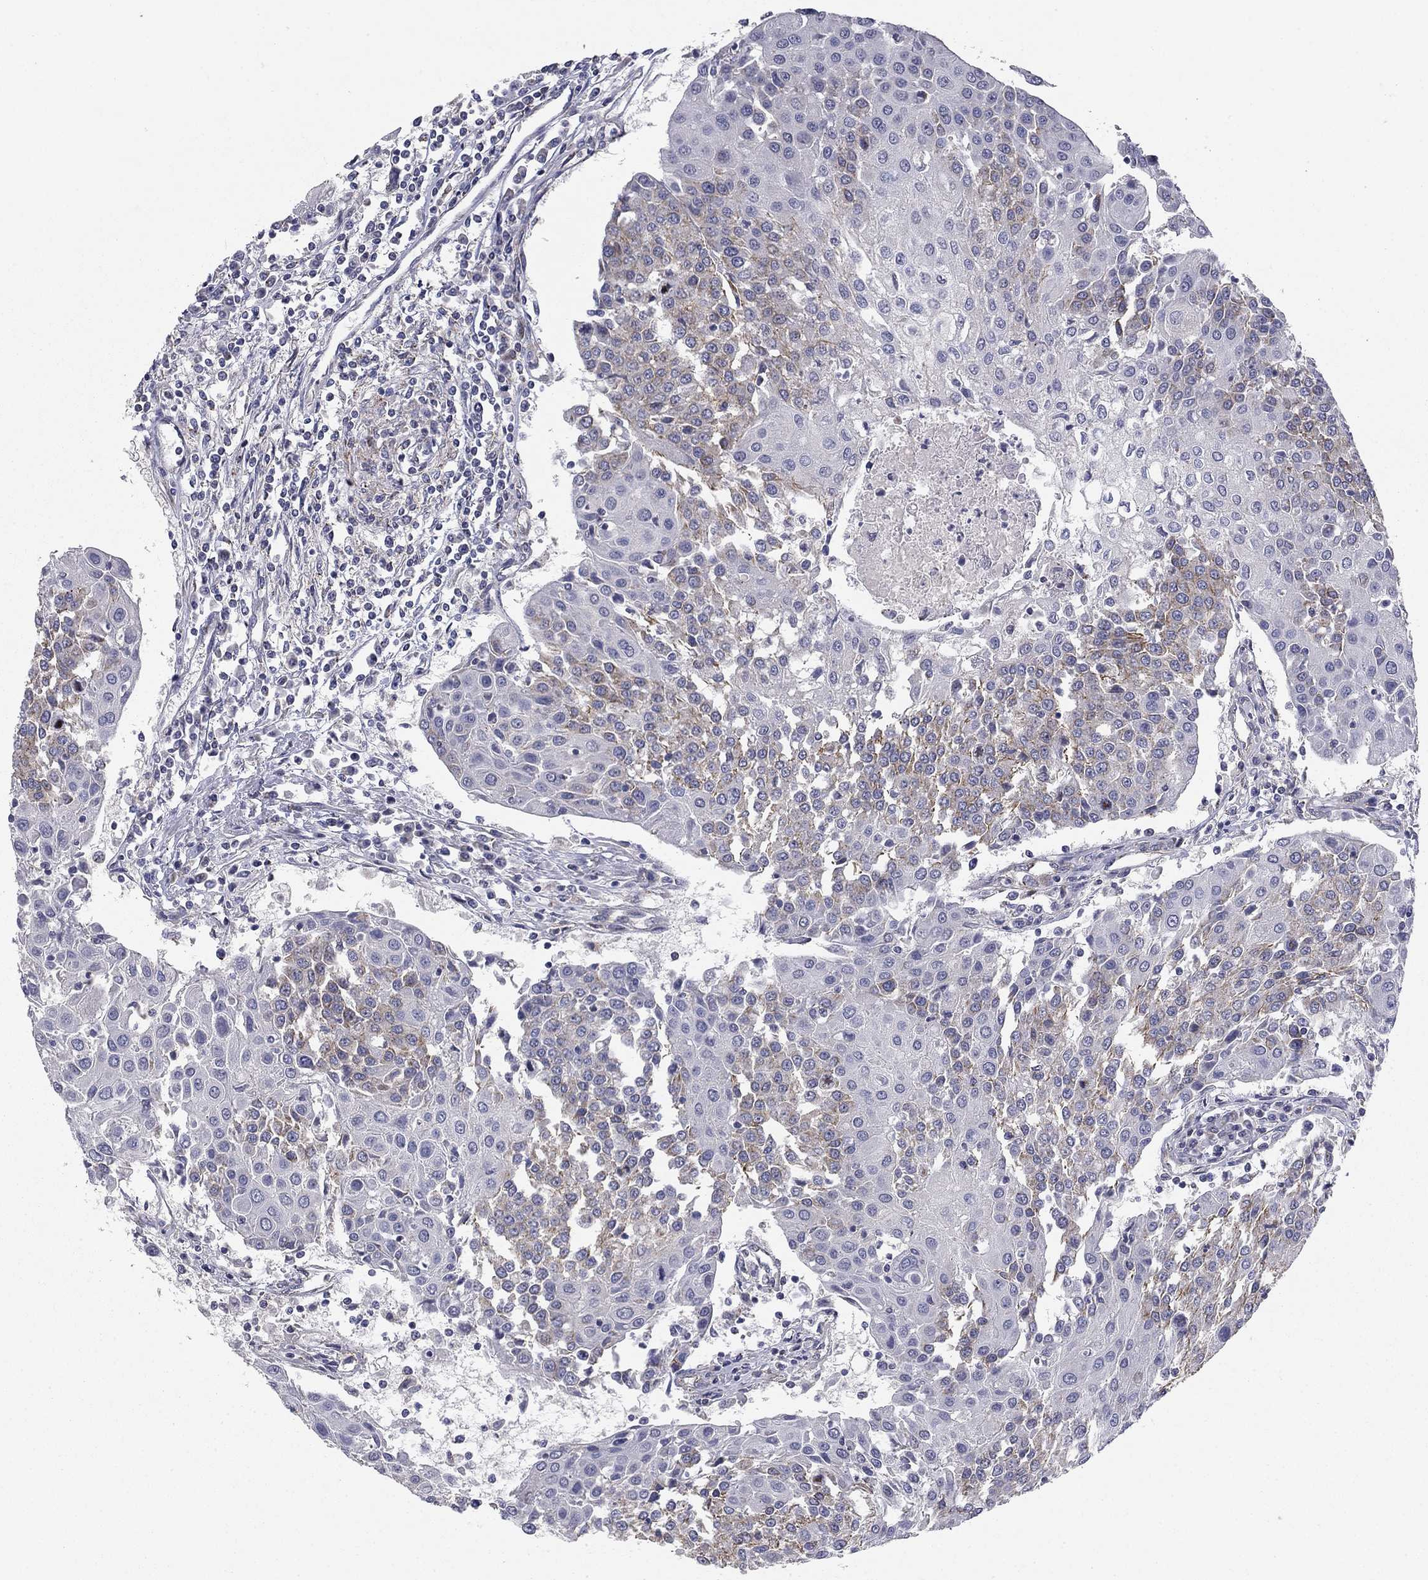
{"staining": {"intensity": "weak", "quantity": "<25%", "location": "cytoplasmic/membranous"}, "tissue": "urothelial cancer", "cell_type": "Tumor cells", "image_type": "cancer", "snomed": [{"axis": "morphology", "description": "Urothelial carcinoma, High grade"}, {"axis": "topography", "description": "Urinary bladder"}], "caption": "There is no significant expression in tumor cells of urothelial carcinoma (high-grade).", "gene": "SEPTIN3", "patient": {"sex": "female", "age": 85}}